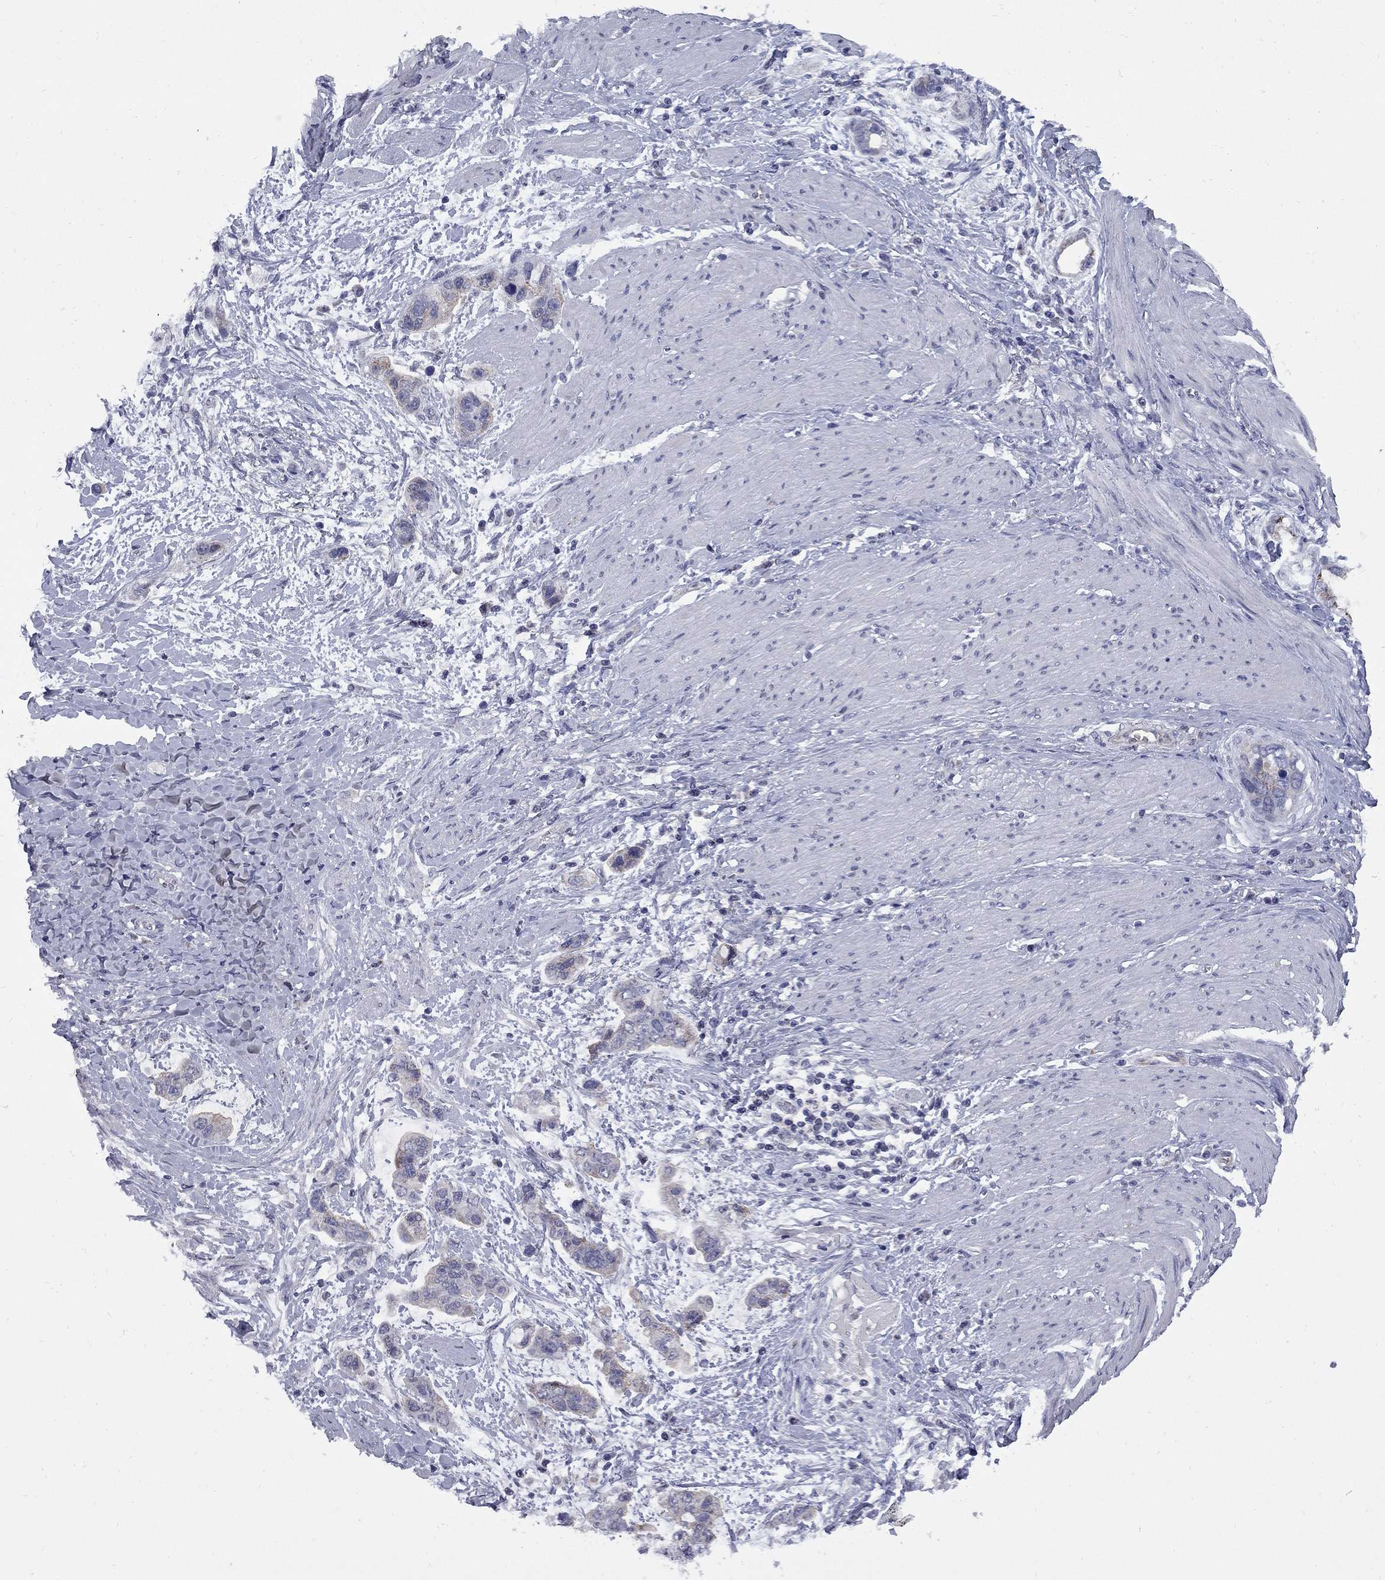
{"staining": {"intensity": "weak", "quantity": ">75%", "location": "cytoplasmic/membranous"}, "tissue": "stomach cancer", "cell_type": "Tumor cells", "image_type": "cancer", "snomed": [{"axis": "morphology", "description": "Adenocarcinoma, NOS"}, {"axis": "topography", "description": "Stomach, lower"}], "caption": "Protein staining displays weak cytoplasmic/membranous positivity in approximately >75% of tumor cells in adenocarcinoma (stomach).", "gene": "HTR4", "patient": {"sex": "female", "age": 93}}